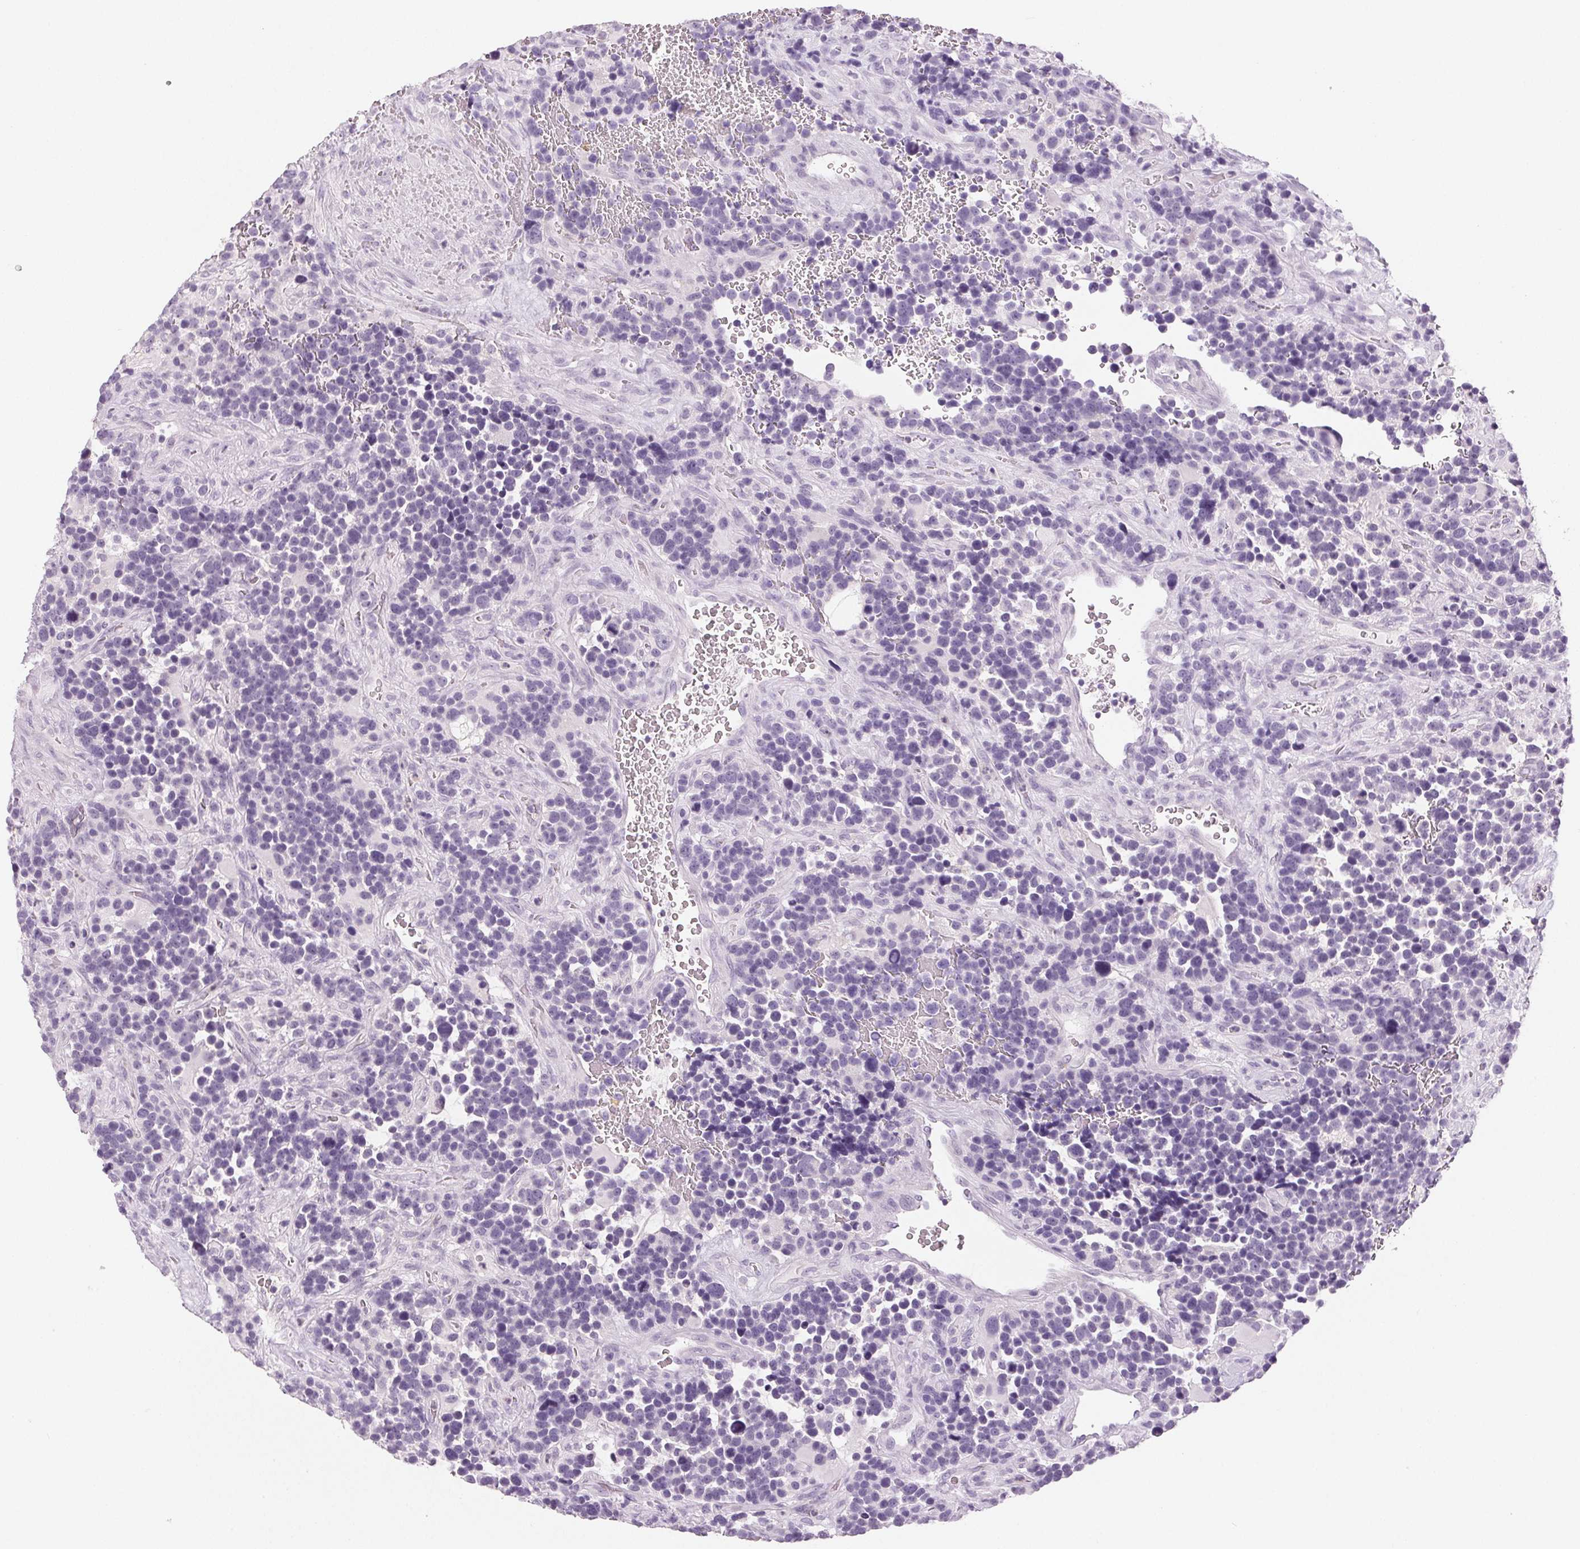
{"staining": {"intensity": "negative", "quantity": "none", "location": "none"}, "tissue": "glioma", "cell_type": "Tumor cells", "image_type": "cancer", "snomed": [{"axis": "morphology", "description": "Glioma, malignant, High grade"}, {"axis": "topography", "description": "Brain"}], "caption": "This histopathology image is of malignant glioma (high-grade) stained with IHC to label a protein in brown with the nuclei are counter-stained blue. There is no expression in tumor cells.", "gene": "LTF", "patient": {"sex": "male", "age": 33}}